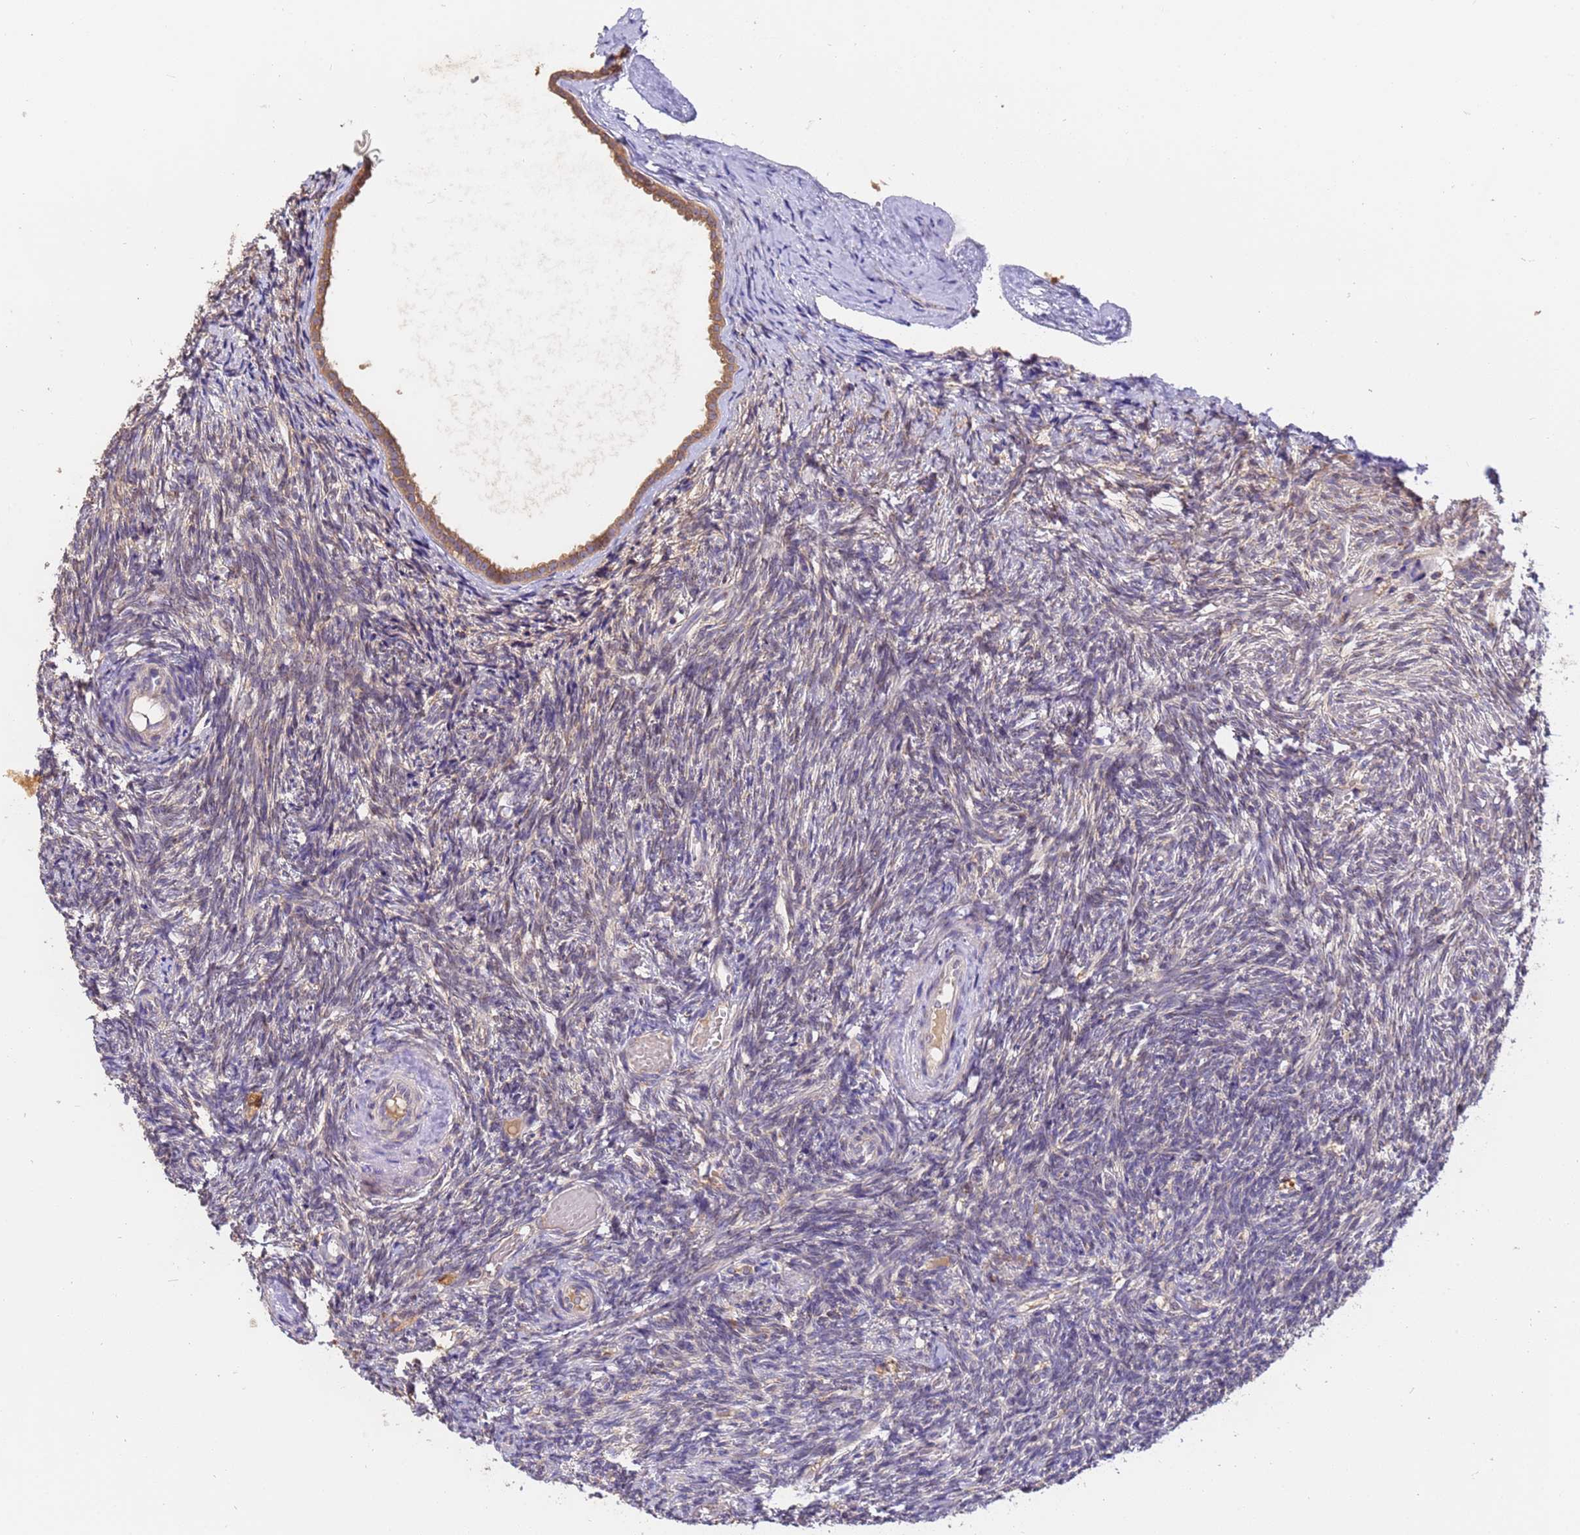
{"staining": {"intensity": "weak", "quantity": "<25%", "location": "cytoplasmic/membranous"}, "tissue": "ovary", "cell_type": "Ovarian stroma cells", "image_type": "normal", "snomed": [{"axis": "morphology", "description": "Normal tissue, NOS"}, {"axis": "topography", "description": "Ovary"}], "caption": "This is an immunohistochemistry photomicrograph of benign human ovary. There is no positivity in ovarian stroma cells.", "gene": "M6PR", "patient": {"sex": "female", "age": 41}}